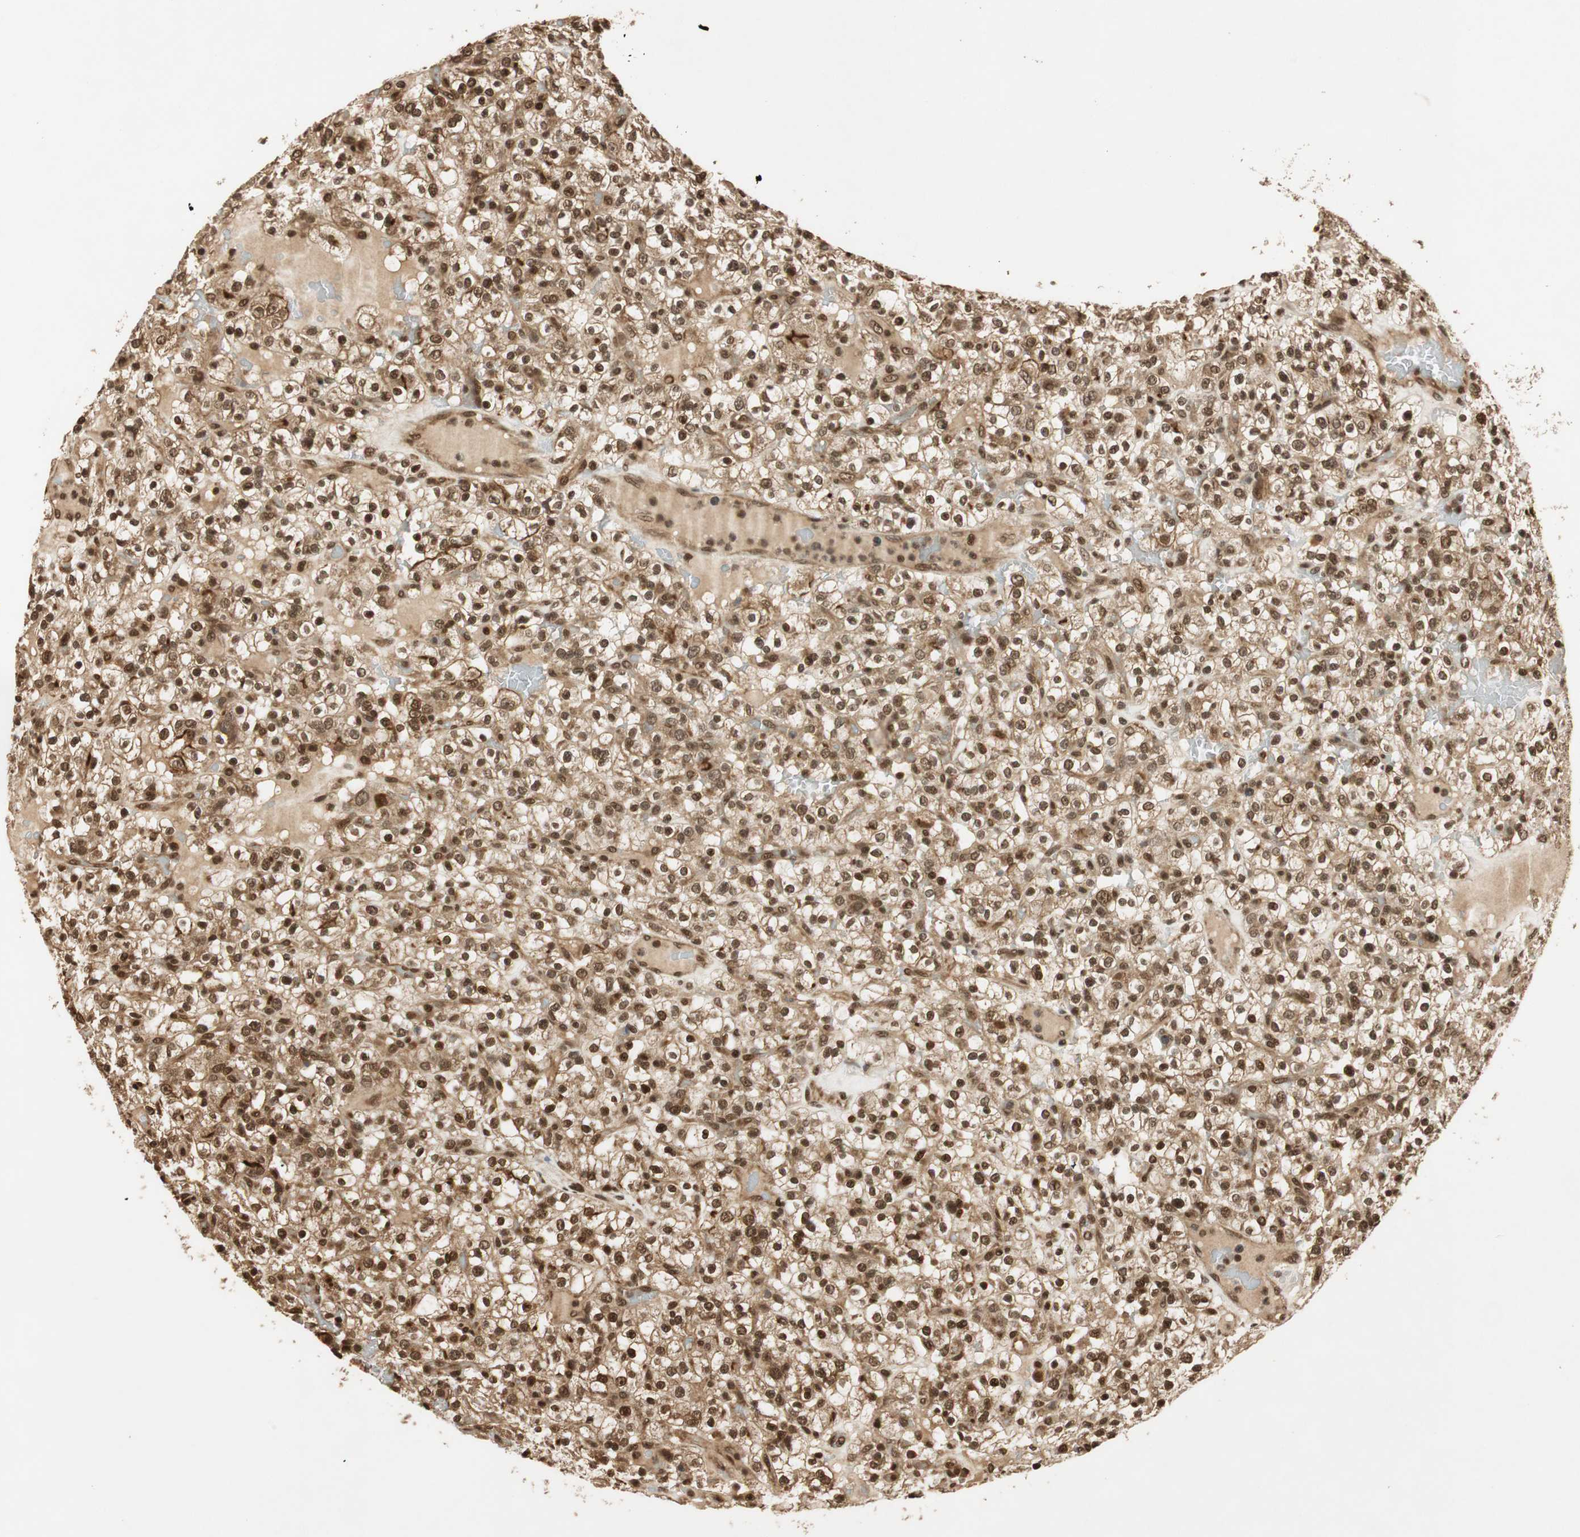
{"staining": {"intensity": "strong", "quantity": ">75%", "location": "cytoplasmic/membranous,nuclear"}, "tissue": "renal cancer", "cell_type": "Tumor cells", "image_type": "cancer", "snomed": [{"axis": "morphology", "description": "Normal tissue, NOS"}, {"axis": "morphology", "description": "Adenocarcinoma, NOS"}, {"axis": "topography", "description": "Kidney"}], "caption": "A brown stain highlights strong cytoplasmic/membranous and nuclear positivity of a protein in renal adenocarcinoma tumor cells. The protein is shown in brown color, while the nuclei are stained blue.", "gene": "RPA3", "patient": {"sex": "female", "age": 72}}